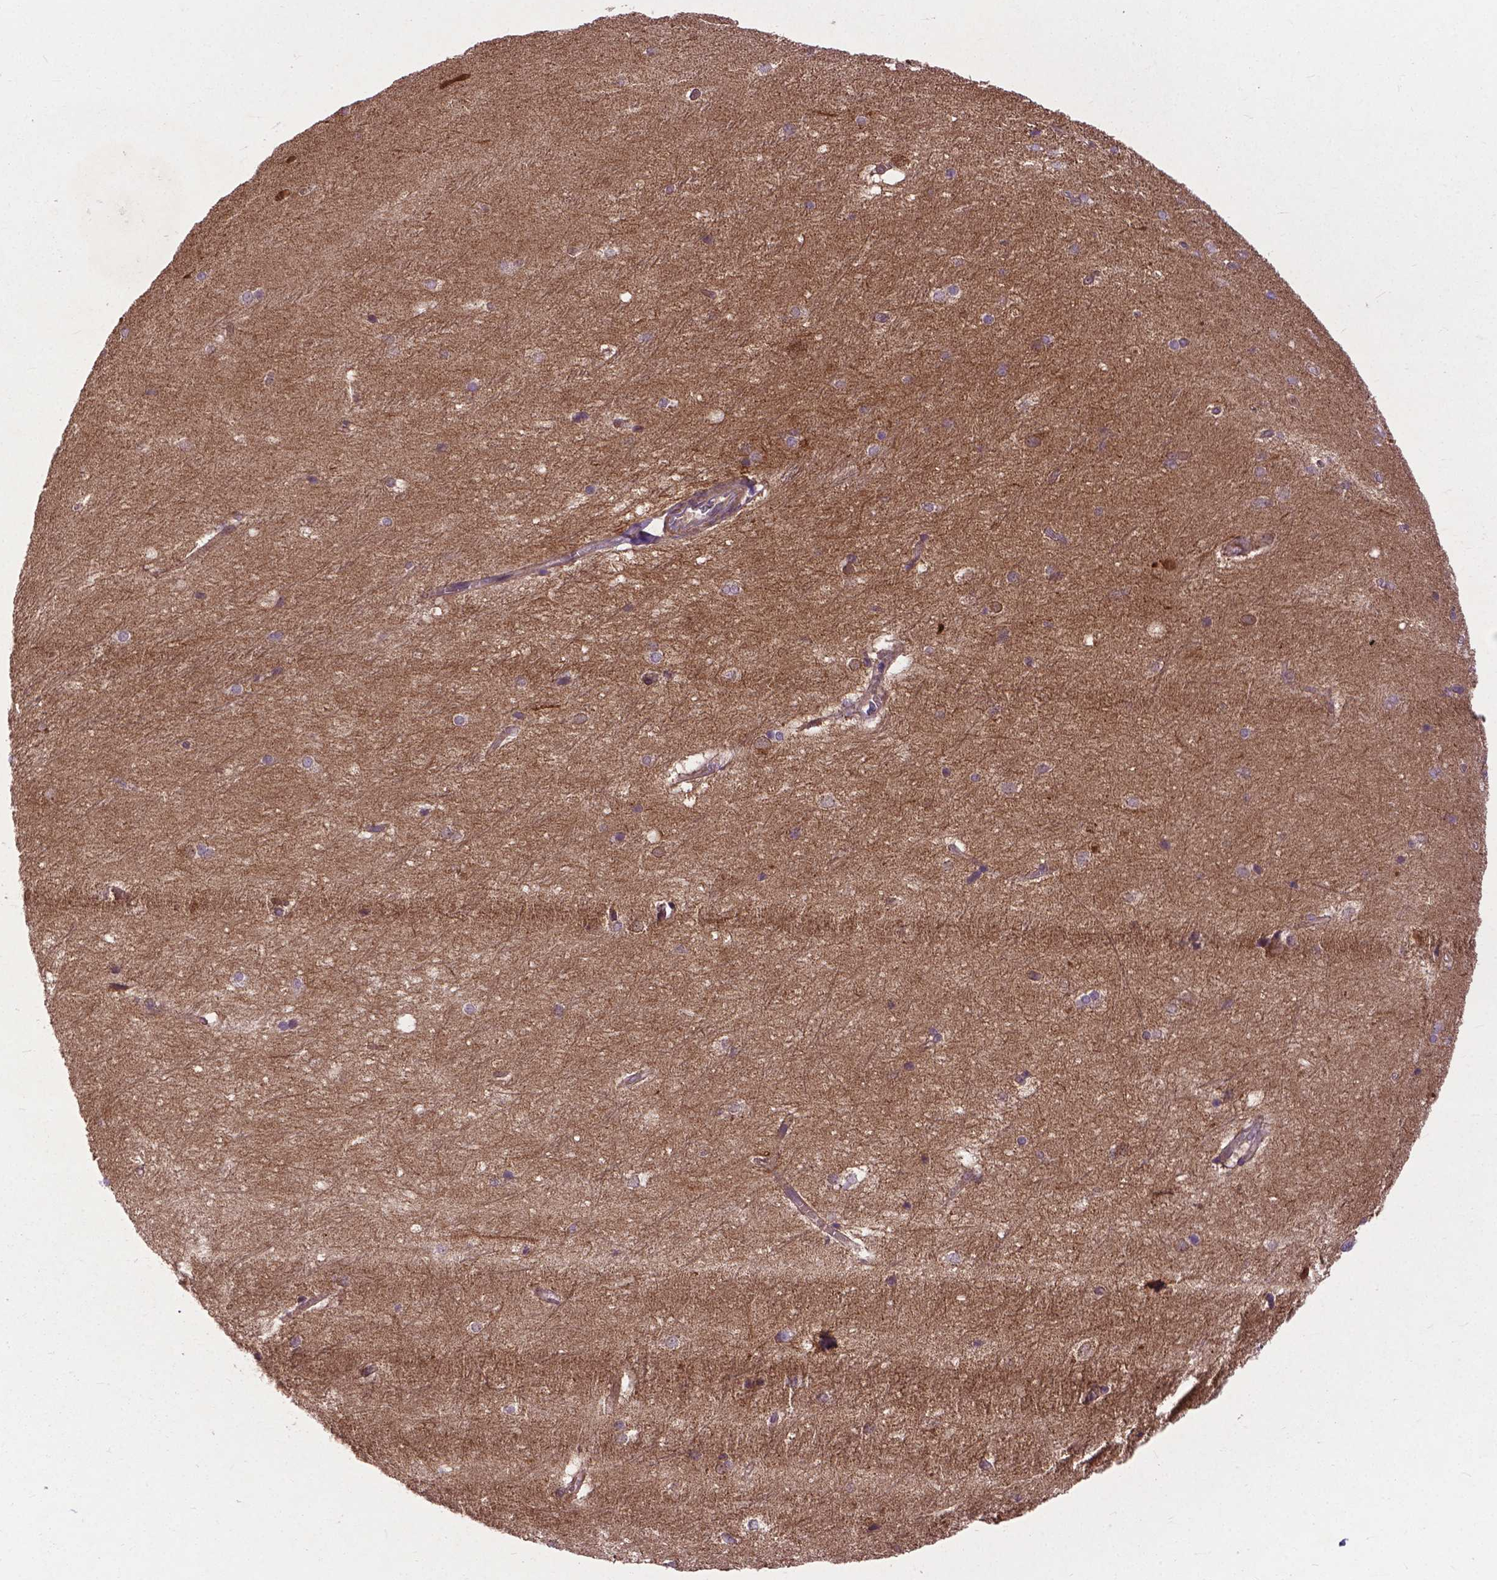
{"staining": {"intensity": "moderate", "quantity": ">75%", "location": "cytoplasmic/membranous"}, "tissue": "hippocampus", "cell_type": "Glial cells", "image_type": "normal", "snomed": [{"axis": "morphology", "description": "Normal tissue, NOS"}, {"axis": "topography", "description": "Cerebral cortex"}, {"axis": "topography", "description": "Hippocampus"}], "caption": "A high-resolution photomicrograph shows immunohistochemistry staining of normal hippocampus, which exhibits moderate cytoplasmic/membranous expression in approximately >75% of glial cells.", "gene": "ZNF616", "patient": {"sex": "female", "age": 19}}